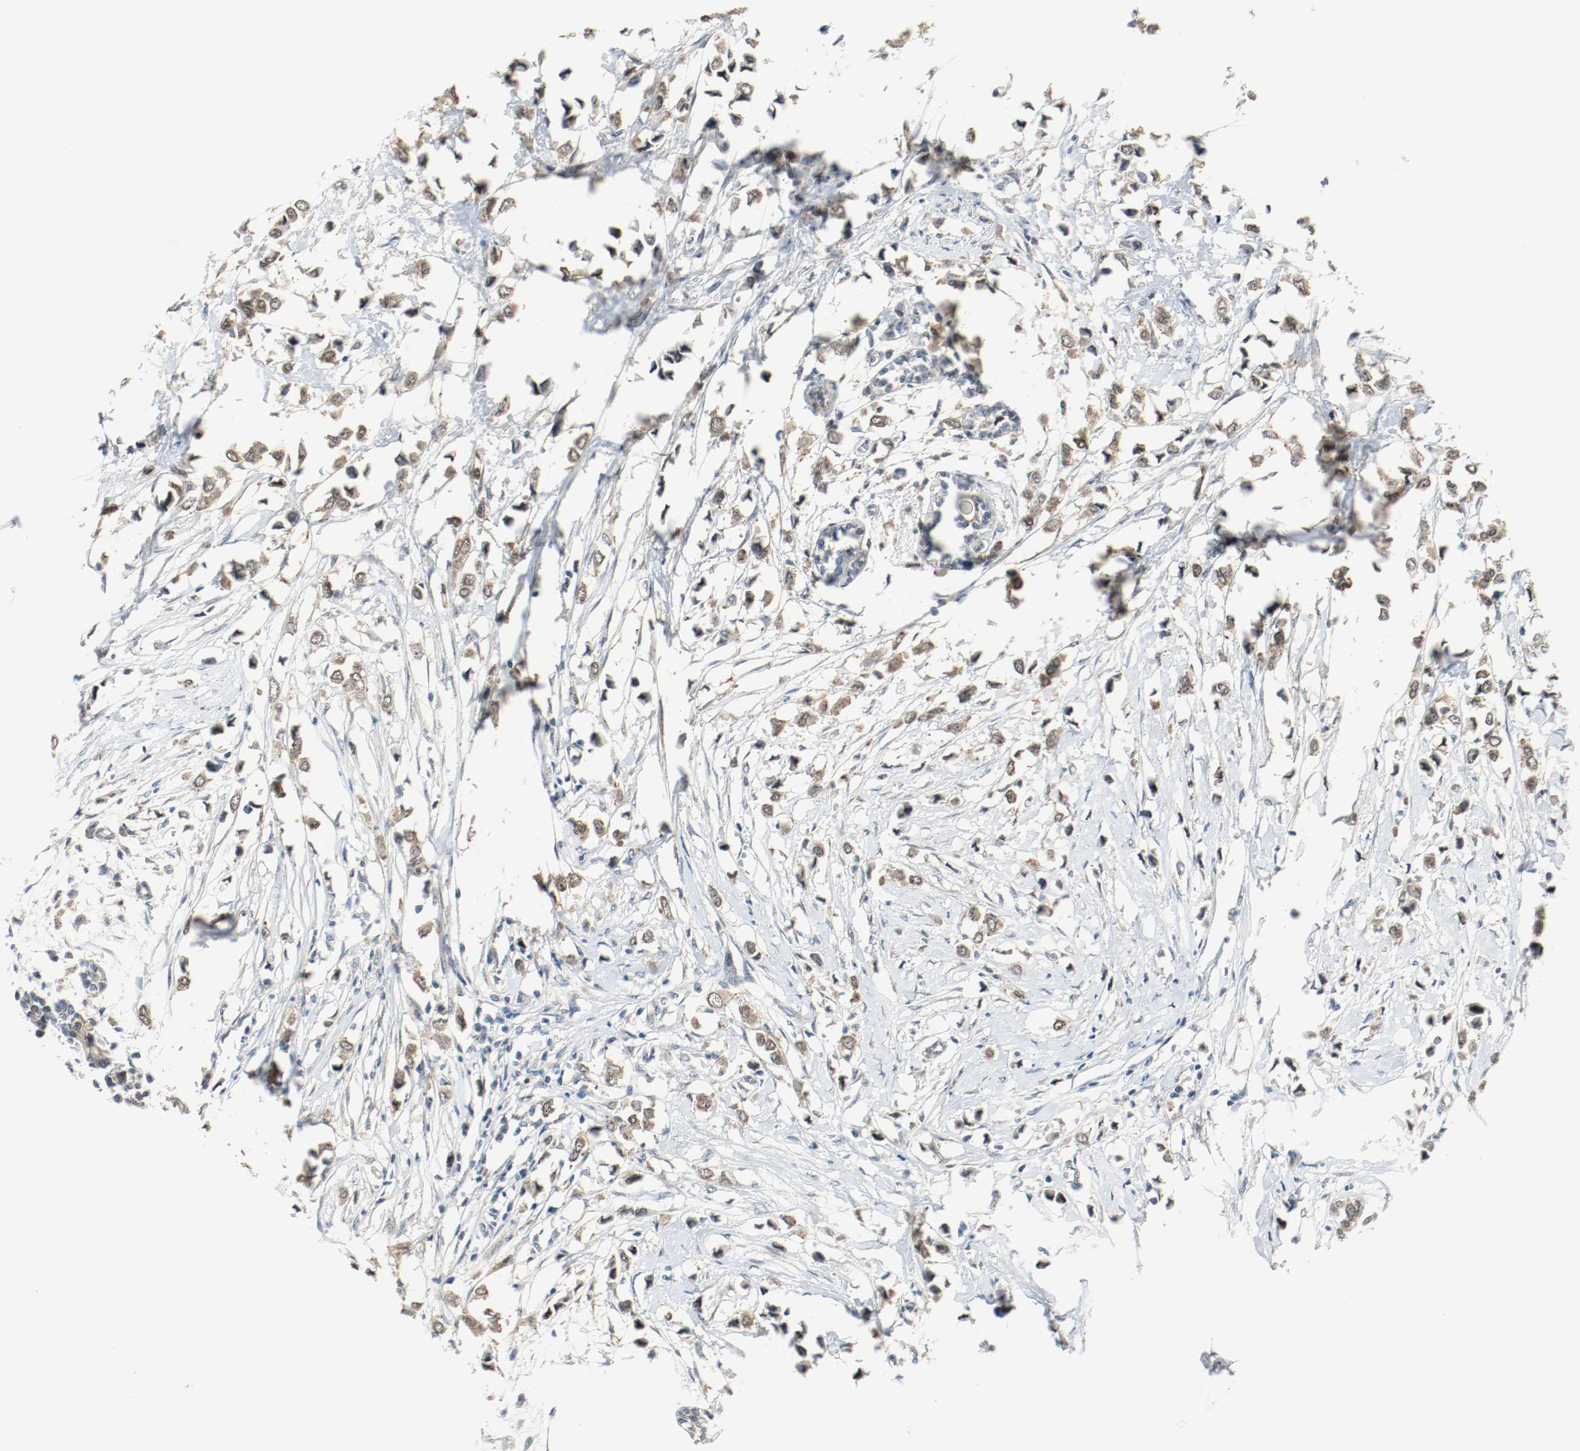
{"staining": {"intensity": "weak", "quantity": ">75%", "location": "cytoplasmic/membranous,nuclear"}, "tissue": "breast cancer", "cell_type": "Tumor cells", "image_type": "cancer", "snomed": [{"axis": "morphology", "description": "Lobular carcinoma"}, {"axis": "topography", "description": "Breast"}], "caption": "This is an image of immunohistochemistry staining of breast lobular carcinoma, which shows weak expression in the cytoplasmic/membranous and nuclear of tumor cells.", "gene": "PPME1", "patient": {"sex": "female", "age": 51}}